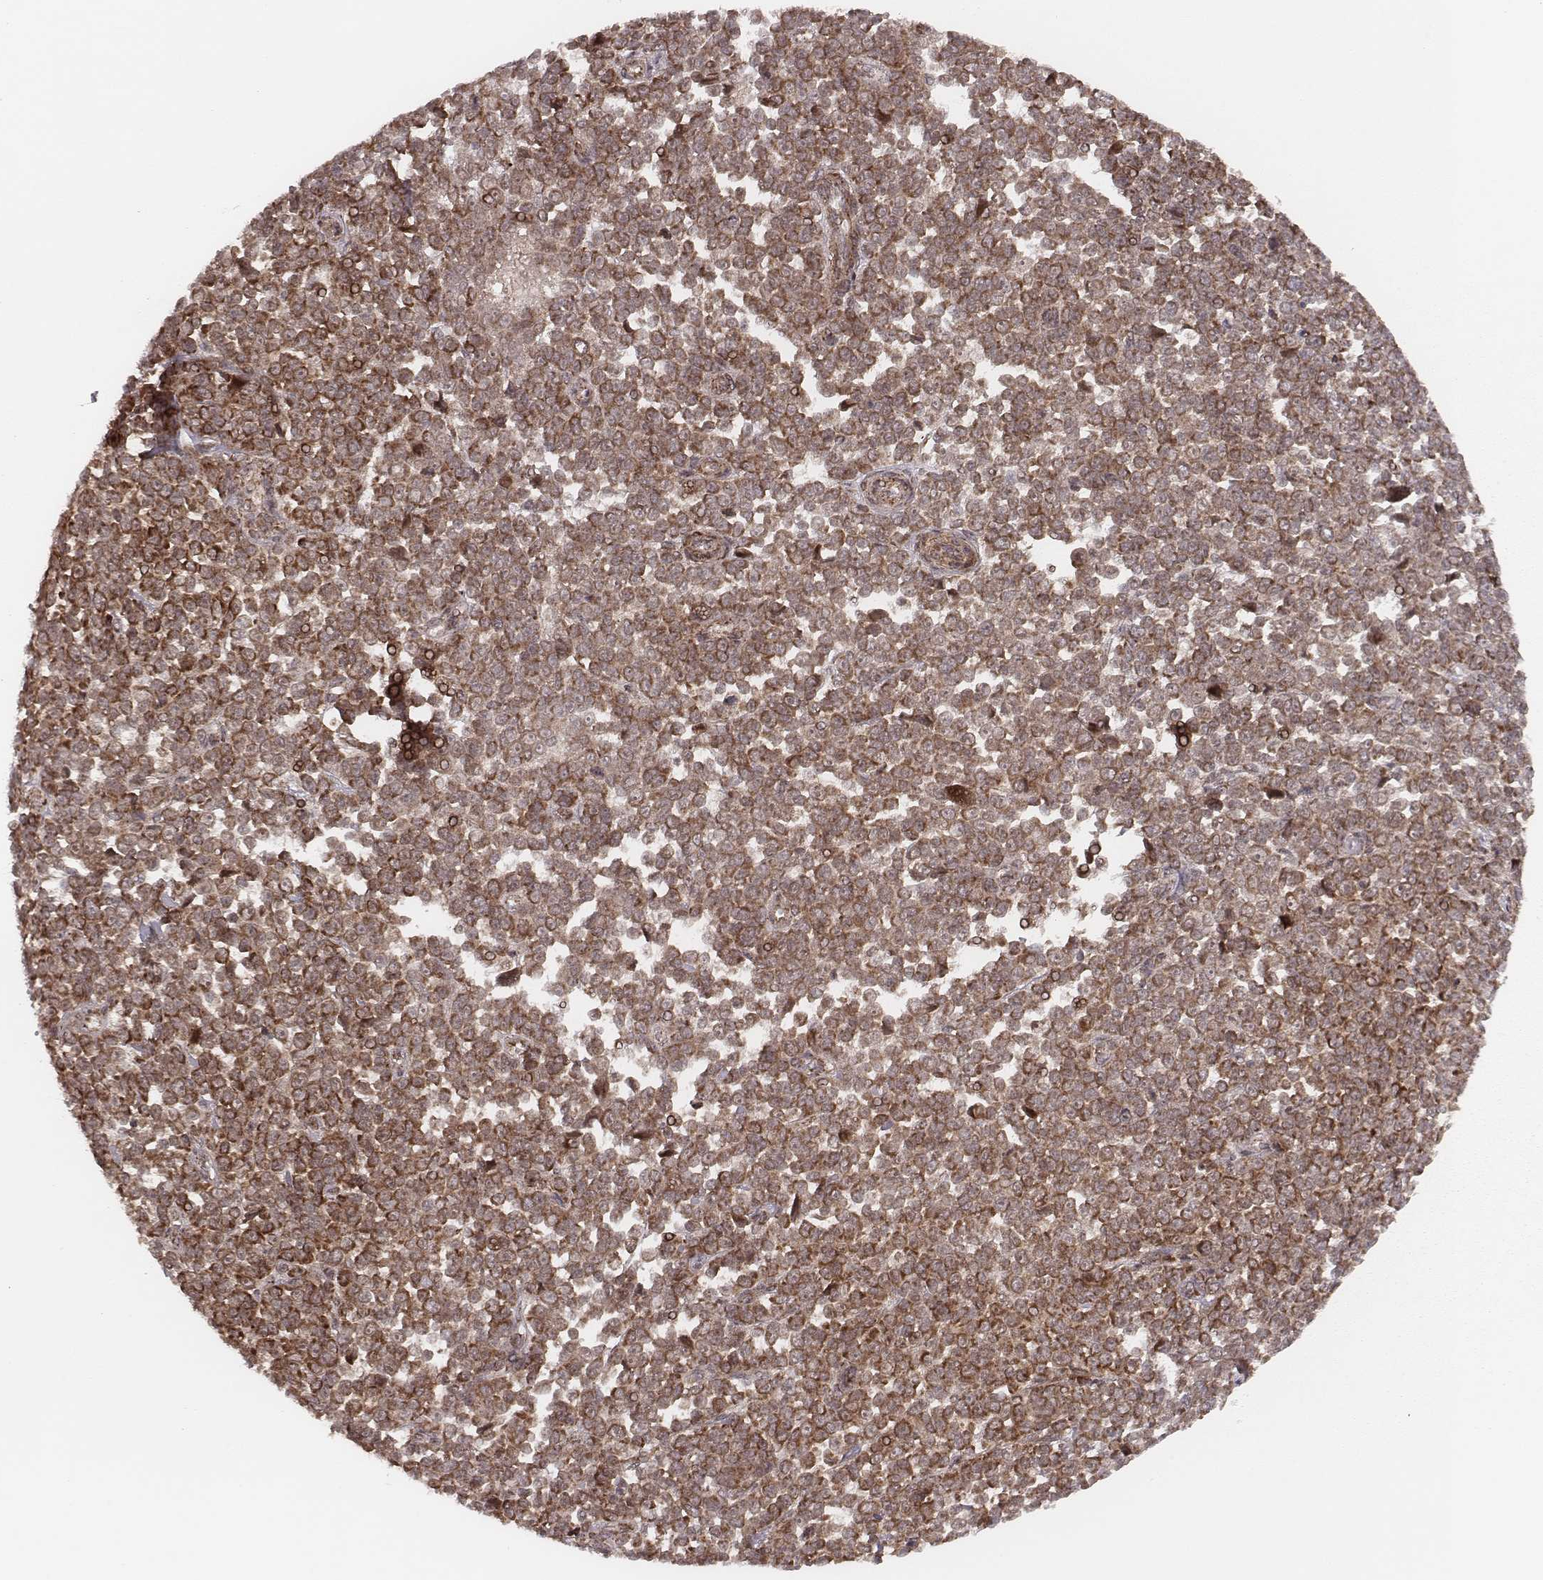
{"staining": {"intensity": "moderate", "quantity": ">75%", "location": "cytoplasmic/membranous"}, "tissue": "melanoma", "cell_type": "Tumor cells", "image_type": "cancer", "snomed": [{"axis": "morphology", "description": "Malignant melanoma, NOS"}, {"axis": "topography", "description": "Skin"}], "caption": "Immunohistochemistry (IHC) photomicrograph of human malignant melanoma stained for a protein (brown), which reveals medium levels of moderate cytoplasmic/membranous positivity in approximately >75% of tumor cells.", "gene": "NDUFA7", "patient": {"sex": "female", "age": 95}}